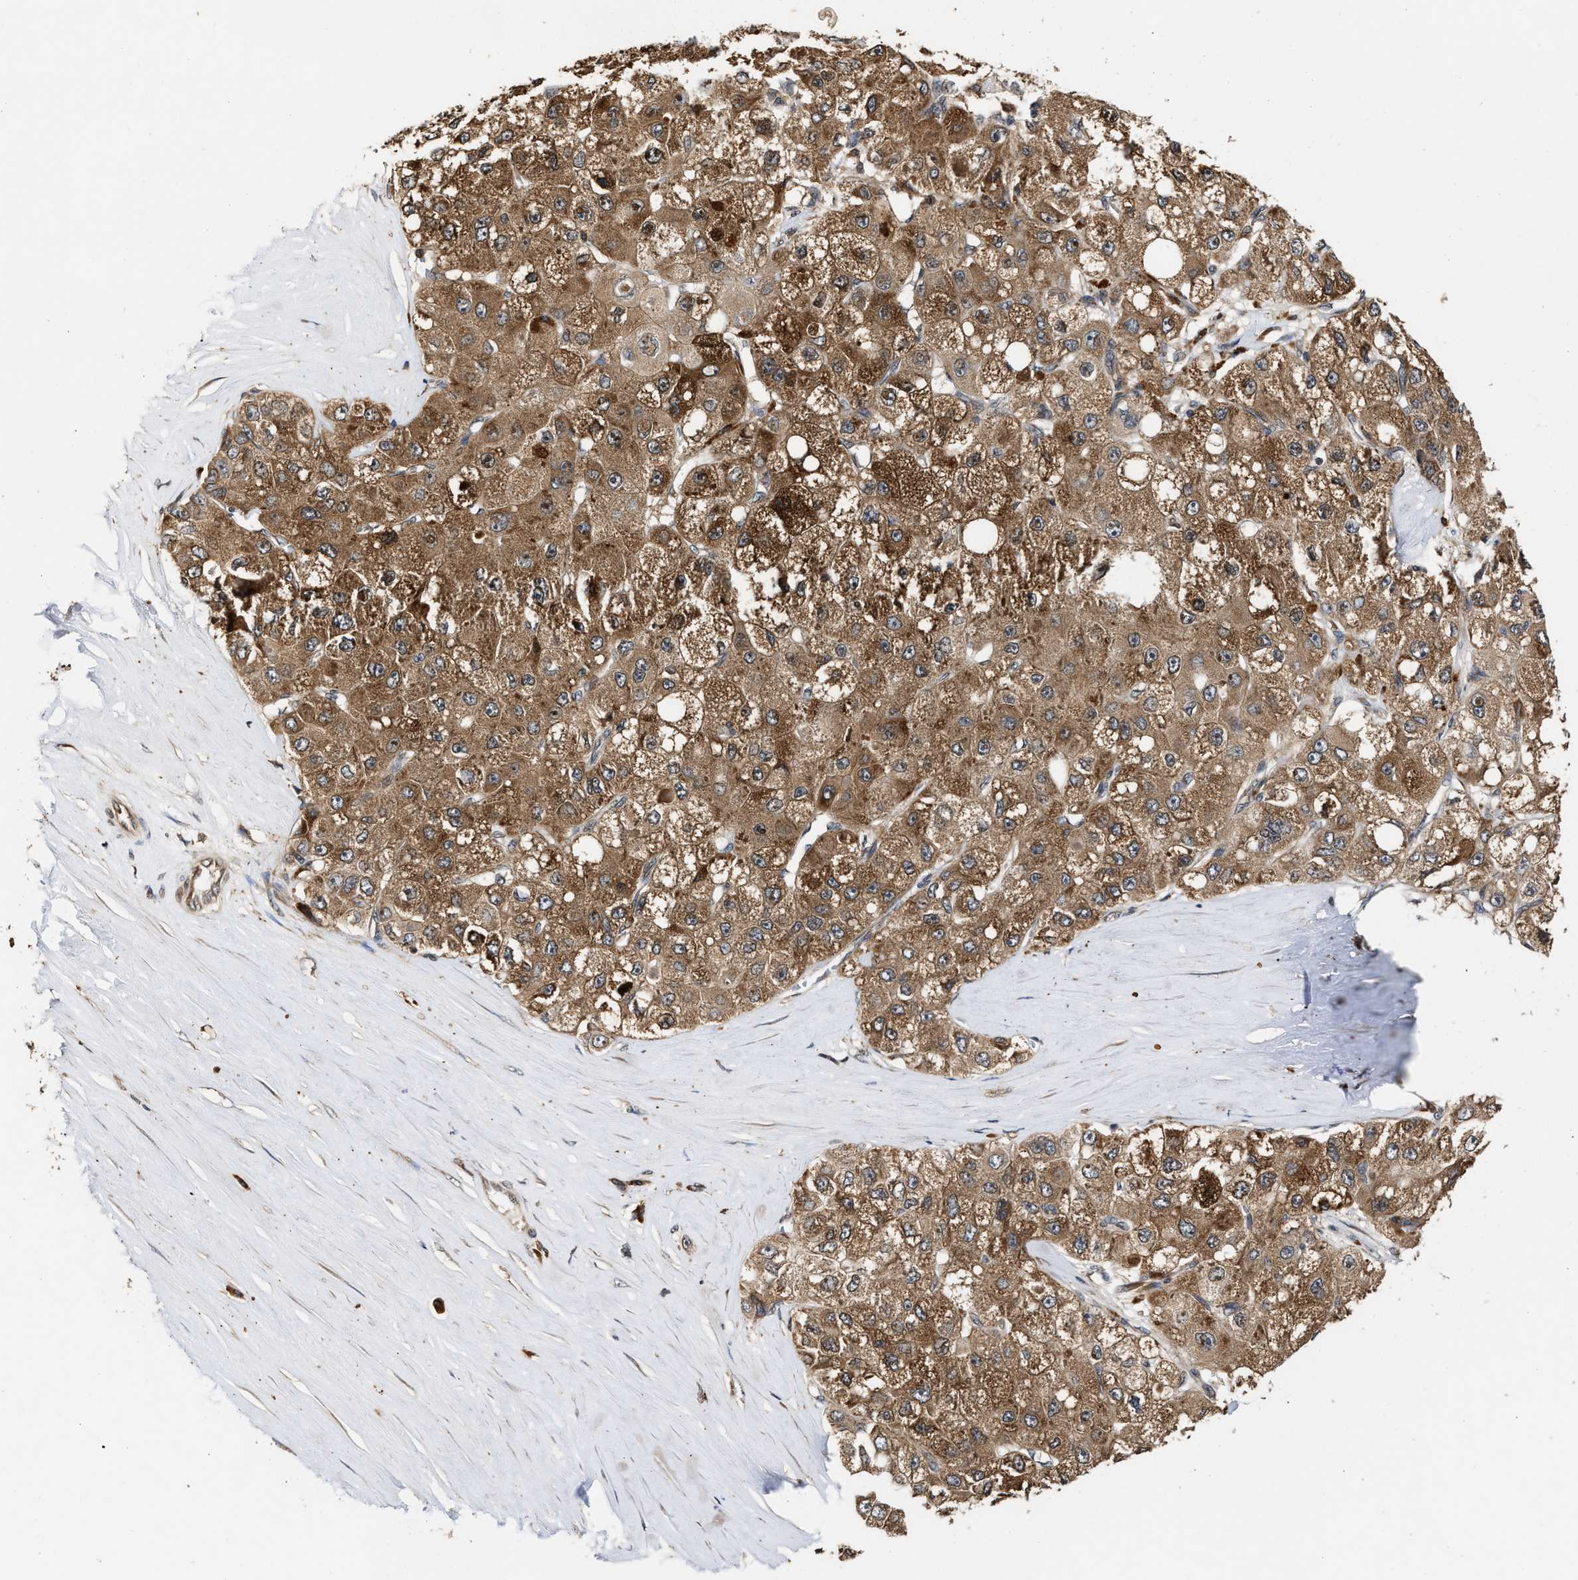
{"staining": {"intensity": "strong", "quantity": ">75%", "location": "cytoplasmic/membranous"}, "tissue": "liver cancer", "cell_type": "Tumor cells", "image_type": "cancer", "snomed": [{"axis": "morphology", "description": "Carcinoma, Hepatocellular, NOS"}, {"axis": "topography", "description": "Liver"}], "caption": "This histopathology image exhibits immunohistochemistry staining of human hepatocellular carcinoma (liver), with high strong cytoplasmic/membranous expression in about >75% of tumor cells.", "gene": "SAR1A", "patient": {"sex": "male", "age": 80}}